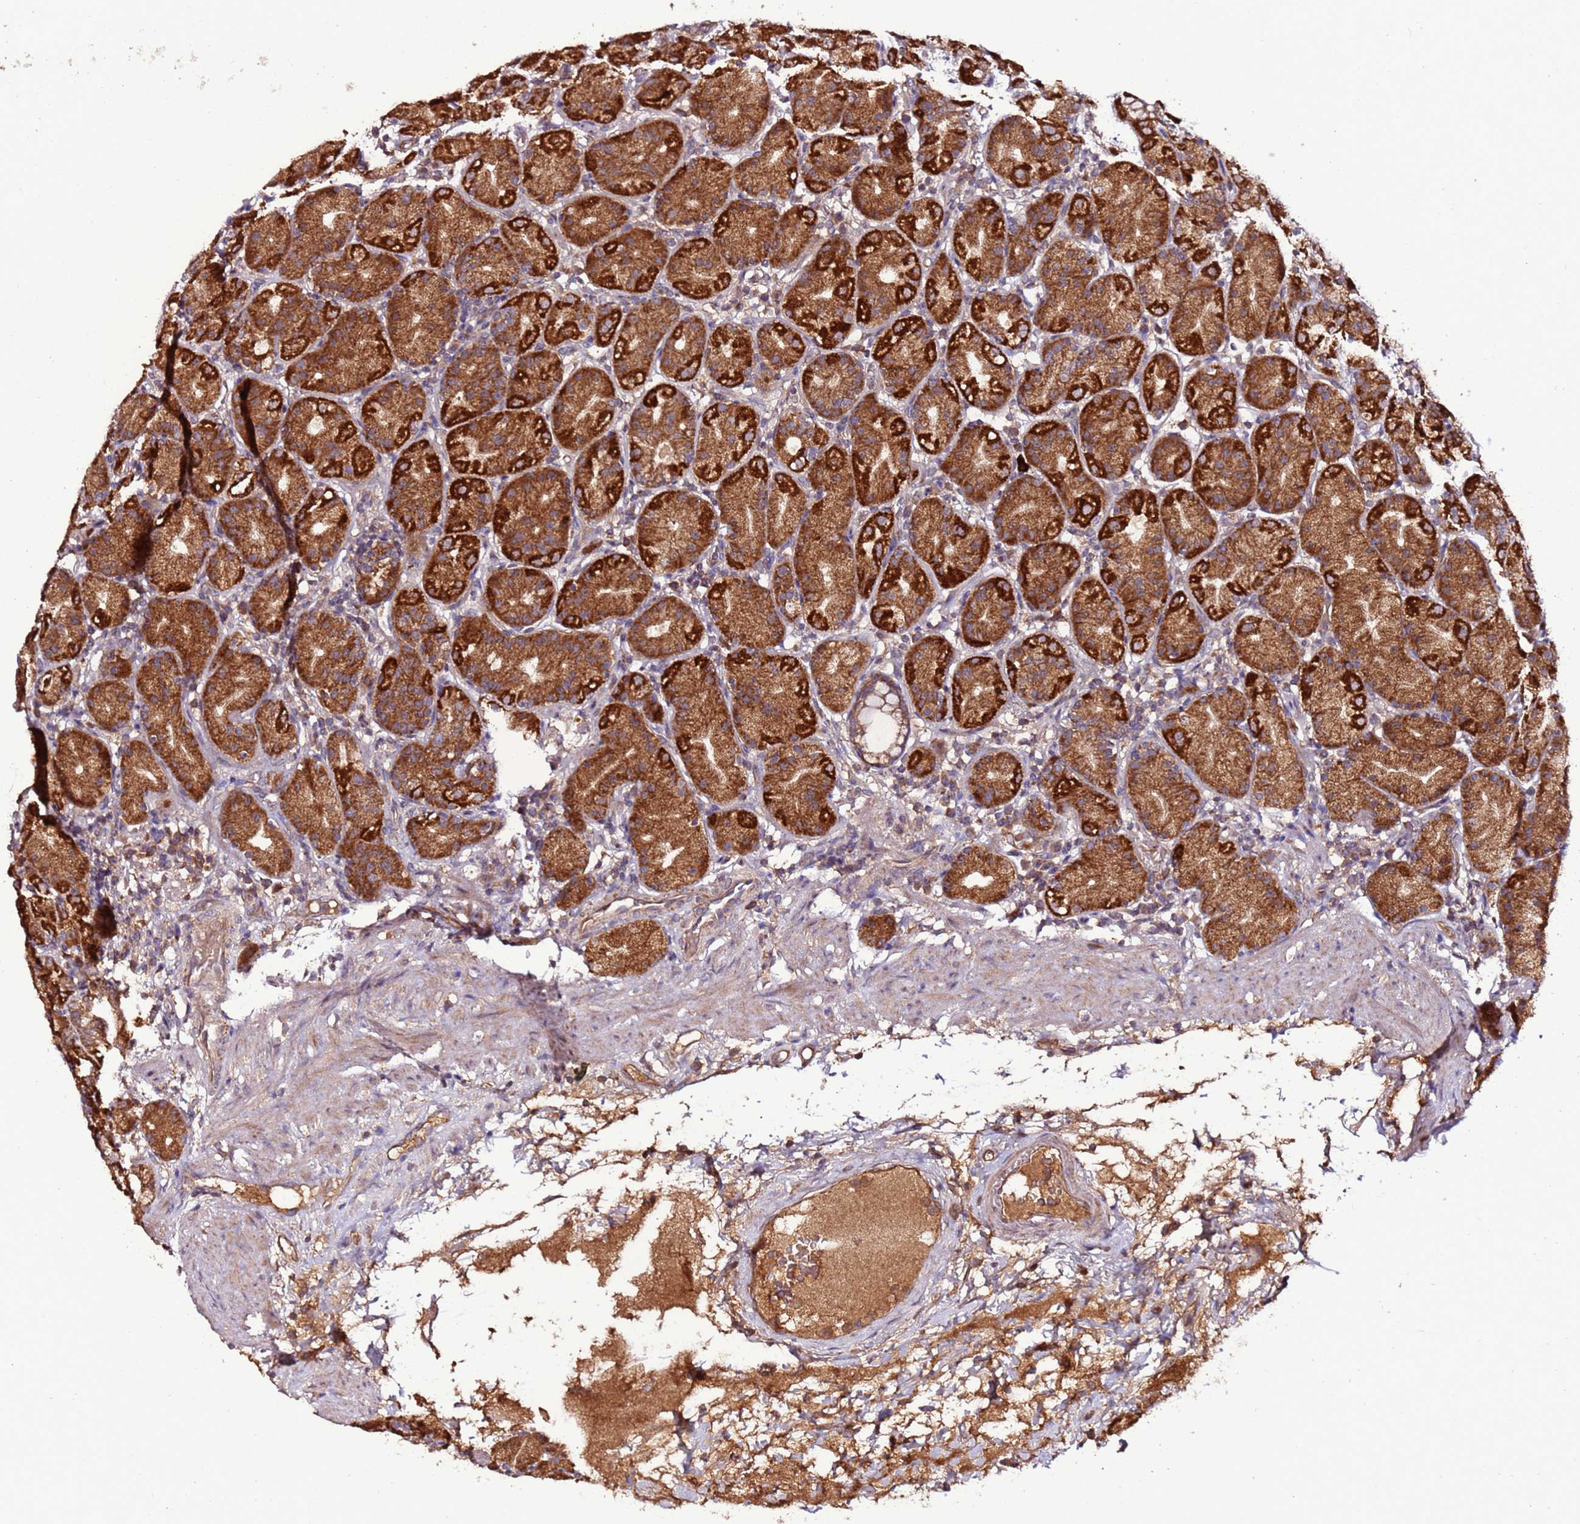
{"staining": {"intensity": "strong", "quantity": ">75%", "location": "cytoplasmic/membranous"}, "tissue": "stomach", "cell_type": "Glandular cells", "image_type": "normal", "snomed": [{"axis": "morphology", "description": "Normal tissue, NOS"}, {"axis": "topography", "description": "Stomach"}], "caption": "Immunohistochemistry staining of normal stomach, which exhibits high levels of strong cytoplasmic/membranous expression in about >75% of glandular cells indicating strong cytoplasmic/membranous protein positivity. The staining was performed using DAB (3,3'-diaminobenzidine) (brown) for protein detection and nuclei were counterstained in hematoxylin (blue).", "gene": "RPS15A", "patient": {"sex": "female", "age": 79}}